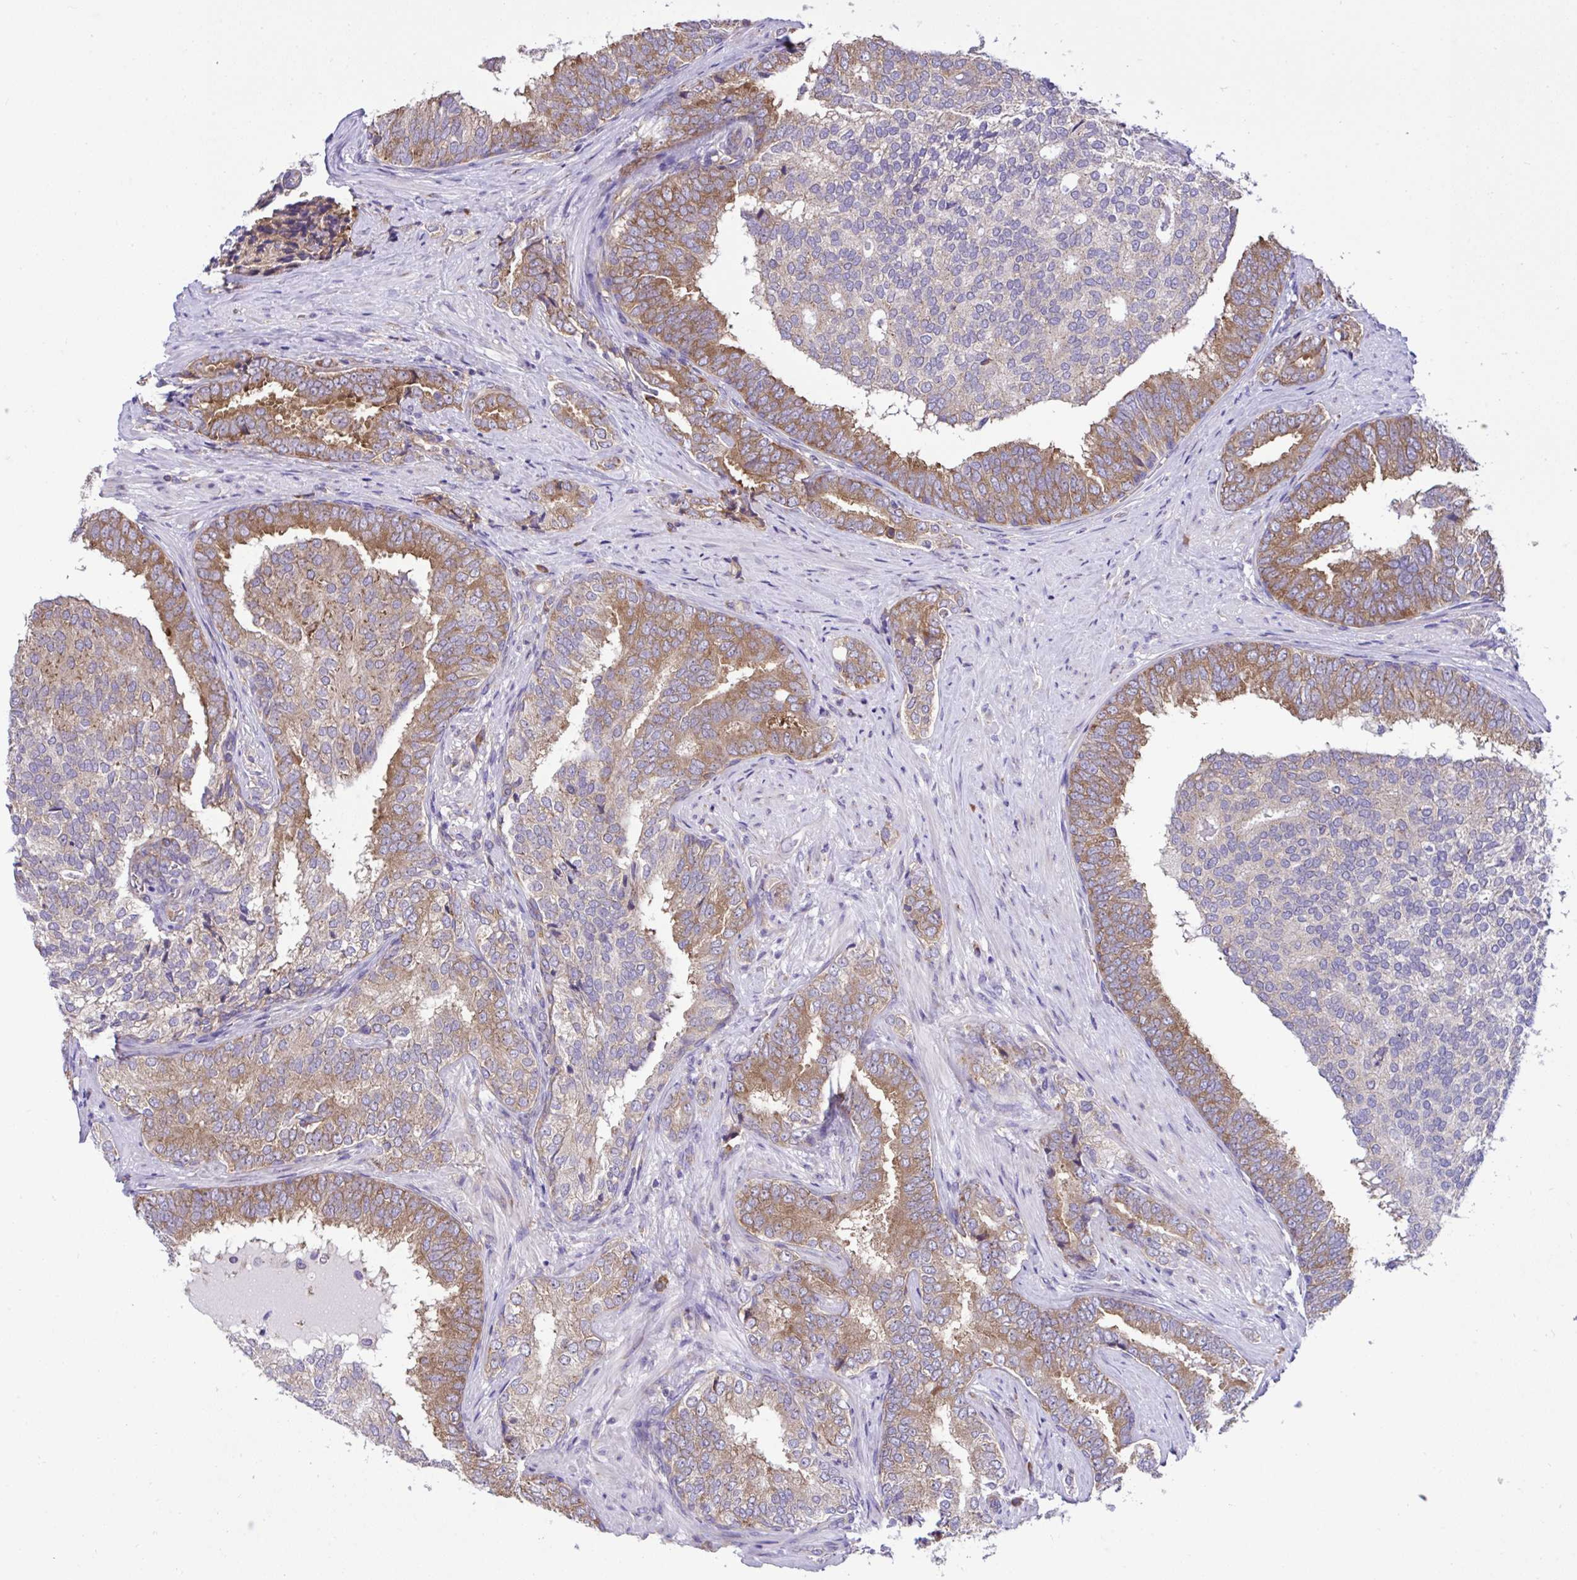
{"staining": {"intensity": "moderate", "quantity": "25%-75%", "location": "cytoplasmic/membranous"}, "tissue": "prostate cancer", "cell_type": "Tumor cells", "image_type": "cancer", "snomed": [{"axis": "morphology", "description": "Adenocarcinoma, High grade"}, {"axis": "topography", "description": "Prostate"}], "caption": "Approximately 25%-75% of tumor cells in human adenocarcinoma (high-grade) (prostate) exhibit moderate cytoplasmic/membranous protein staining as visualized by brown immunohistochemical staining.", "gene": "RPL7", "patient": {"sex": "male", "age": 72}}